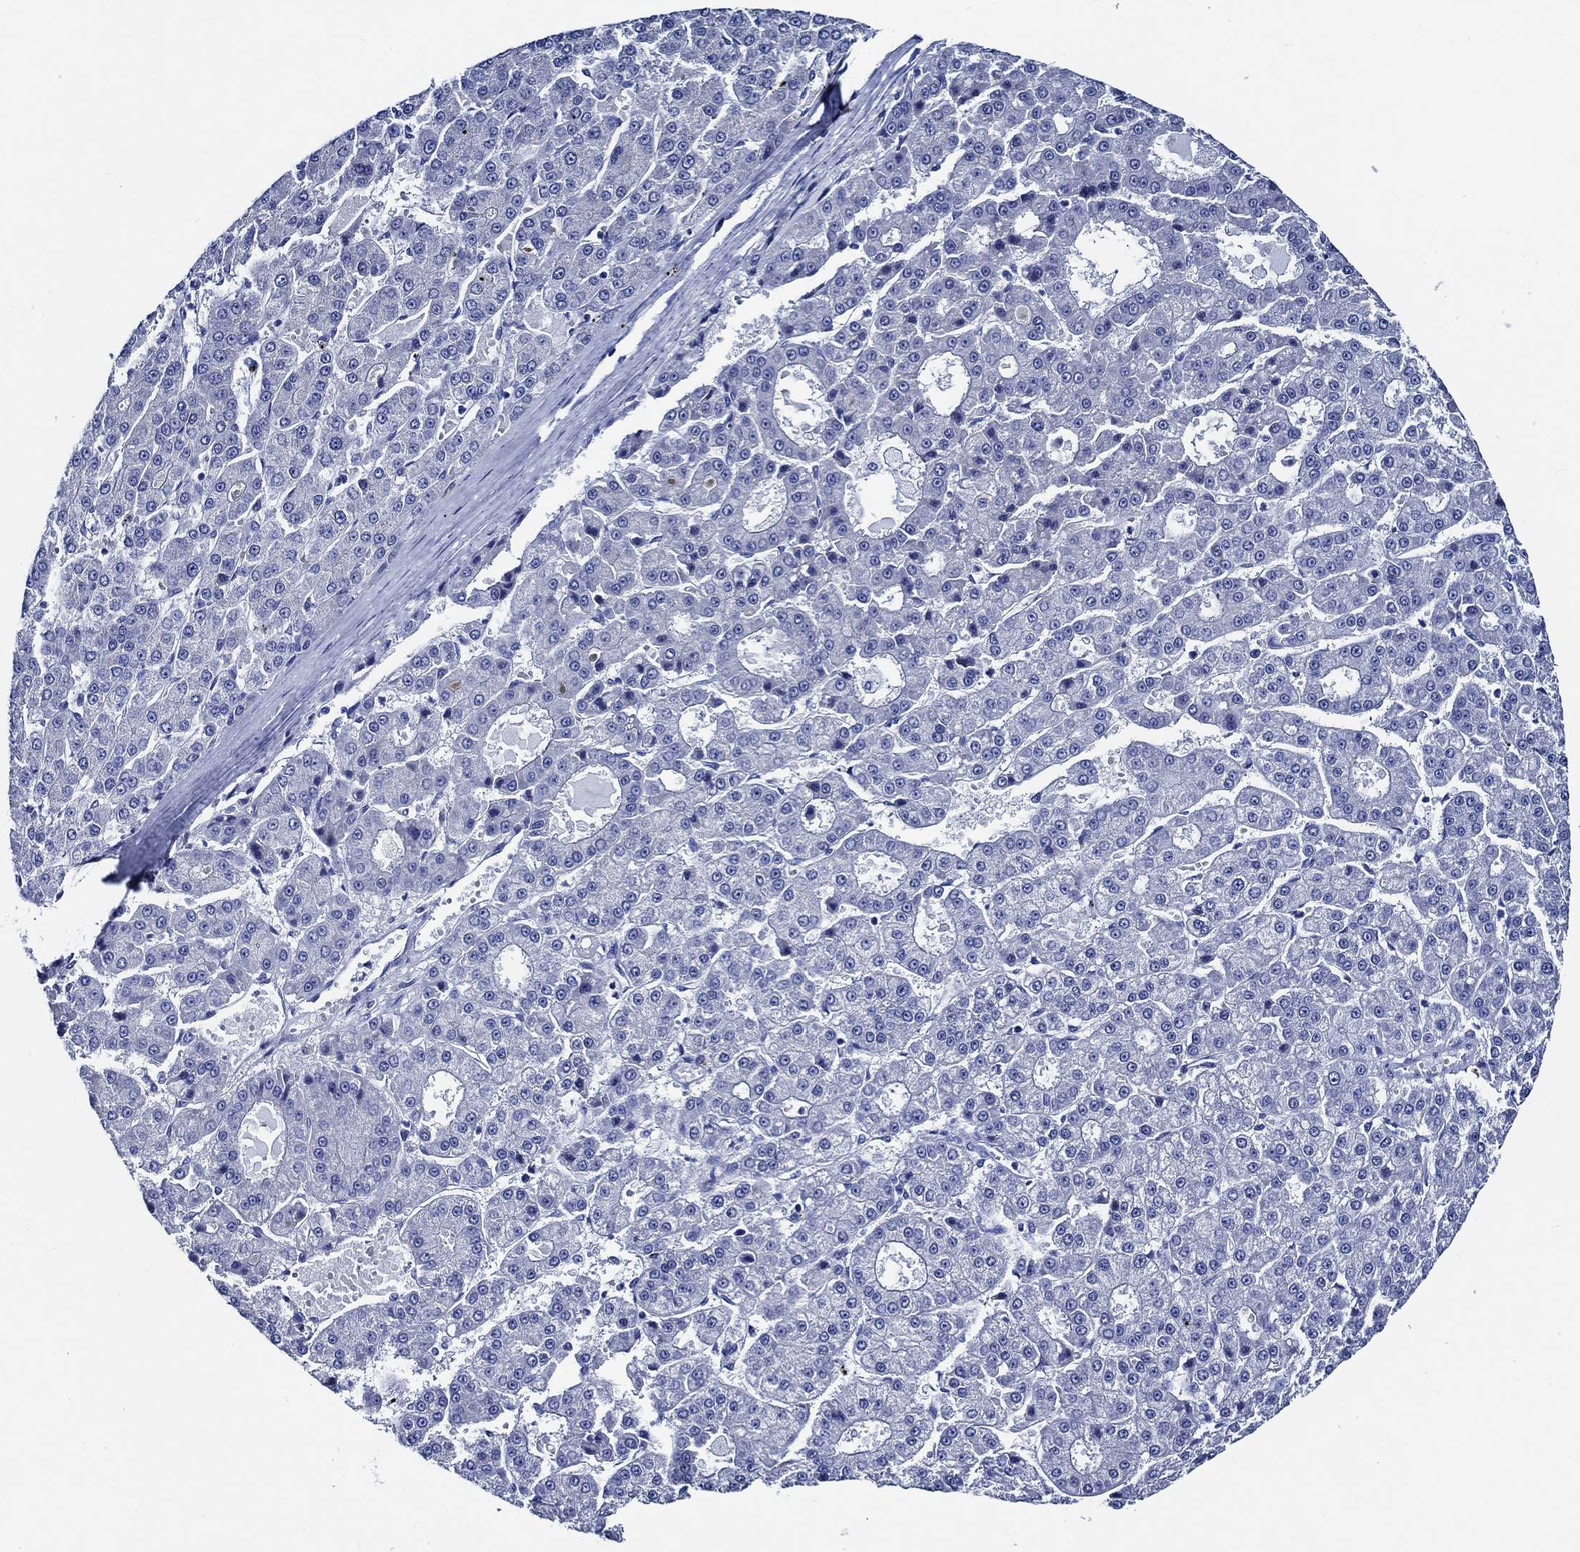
{"staining": {"intensity": "negative", "quantity": "none", "location": "none"}, "tissue": "liver cancer", "cell_type": "Tumor cells", "image_type": "cancer", "snomed": [{"axis": "morphology", "description": "Carcinoma, Hepatocellular, NOS"}, {"axis": "topography", "description": "Liver"}], "caption": "High power microscopy photomicrograph of an IHC micrograph of liver cancer, revealing no significant positivity in tumor cells.", "gene": "WDR62", "patient": {"sex": "male", "age": 70}}